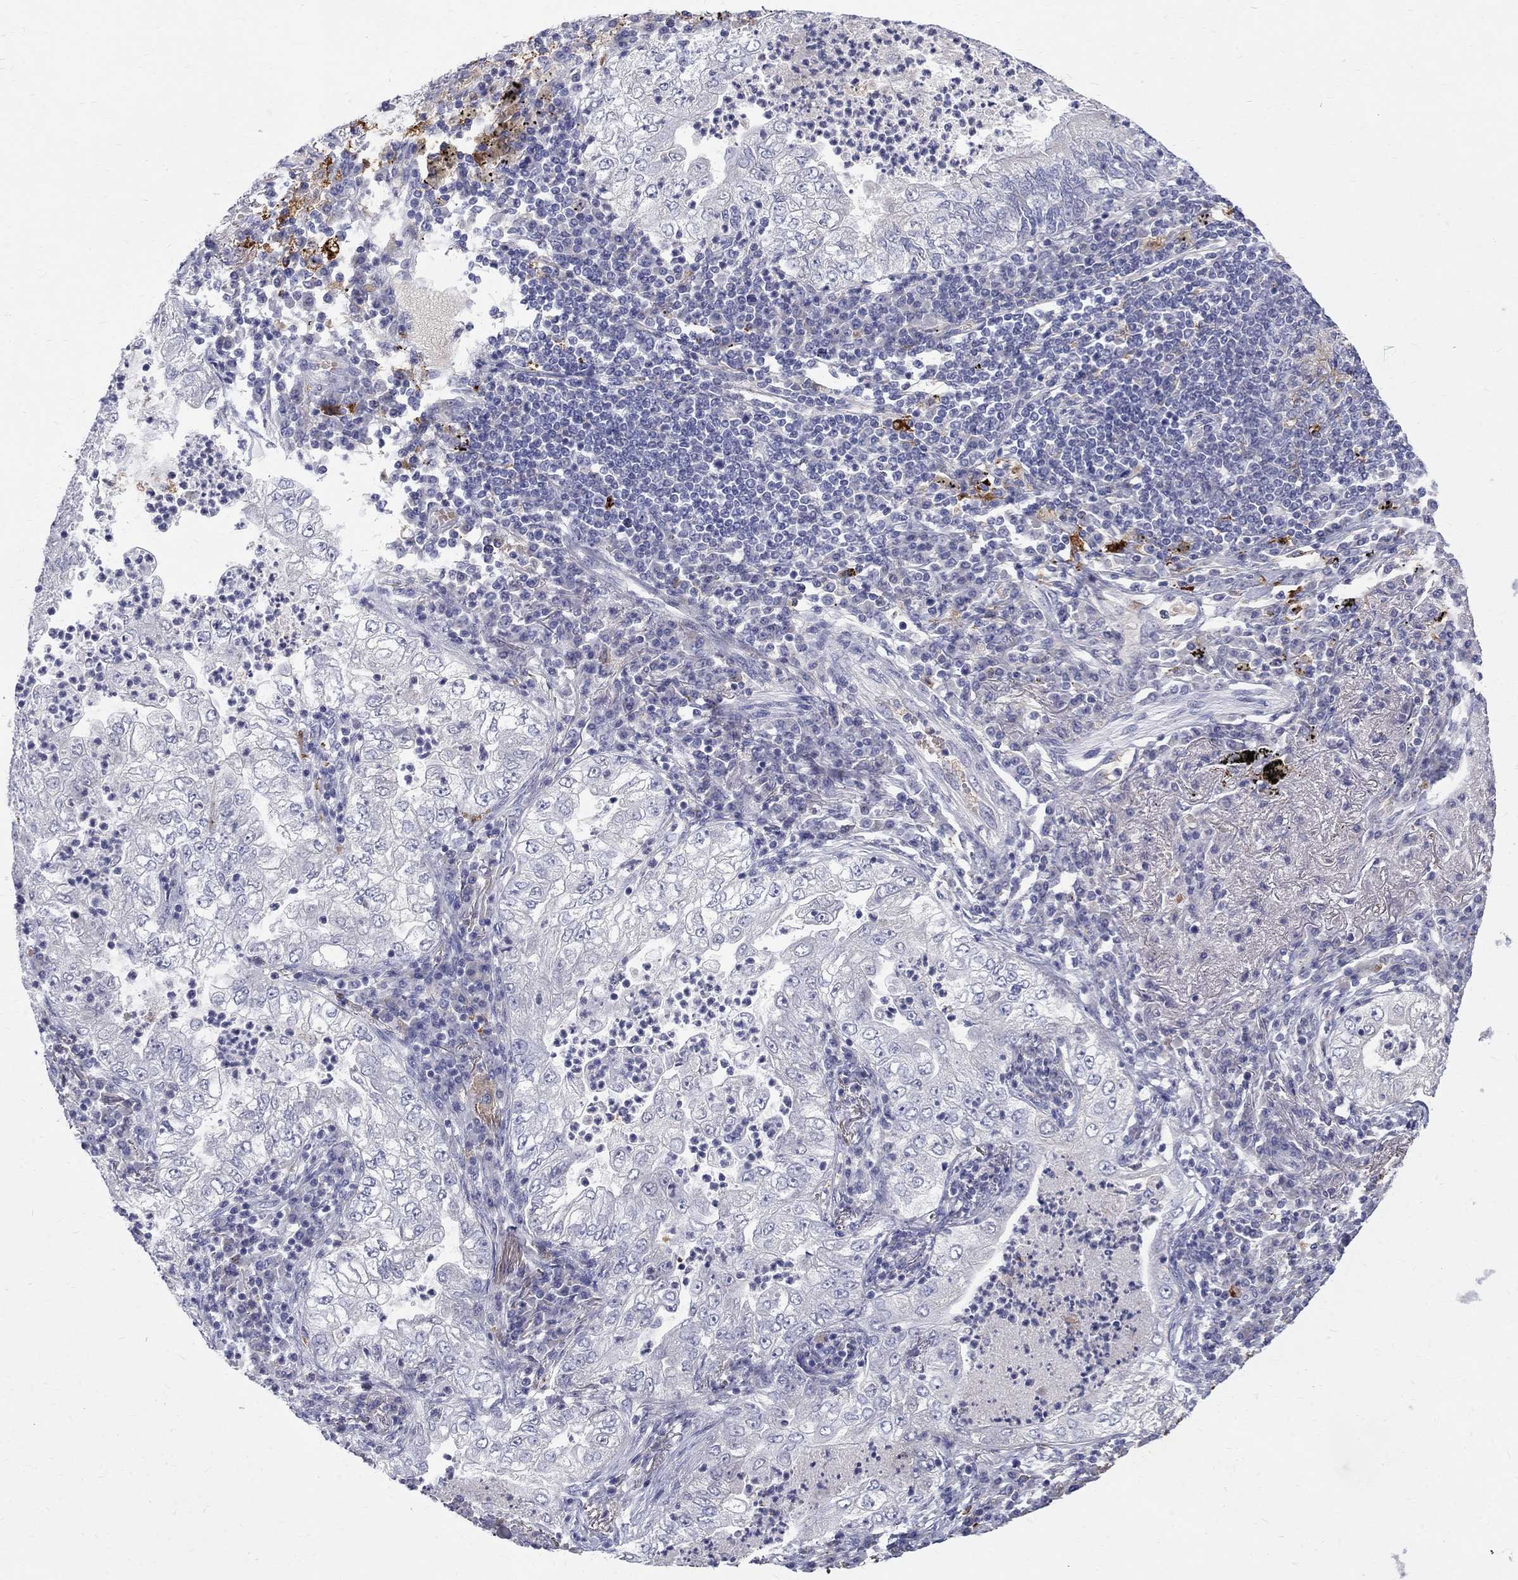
{"staining": {"intensity": "negative", "quantity": "none", "location": "none"}, "tissue": "lung cancer", "cell_type": "Tumor cells", "image_type": "cancer", "snomed": [{"axis": "morphology", "description": "Adenocarcinoma, NOS"}, {"axis": "topography", "description": "Lung"}], "caption": "This is an IHC histopathology image of adenocarcinoma (lung). There is no positivity in tumor cells.", "gene": "AGER", "patient": {"sex": "female", "age": 73}}